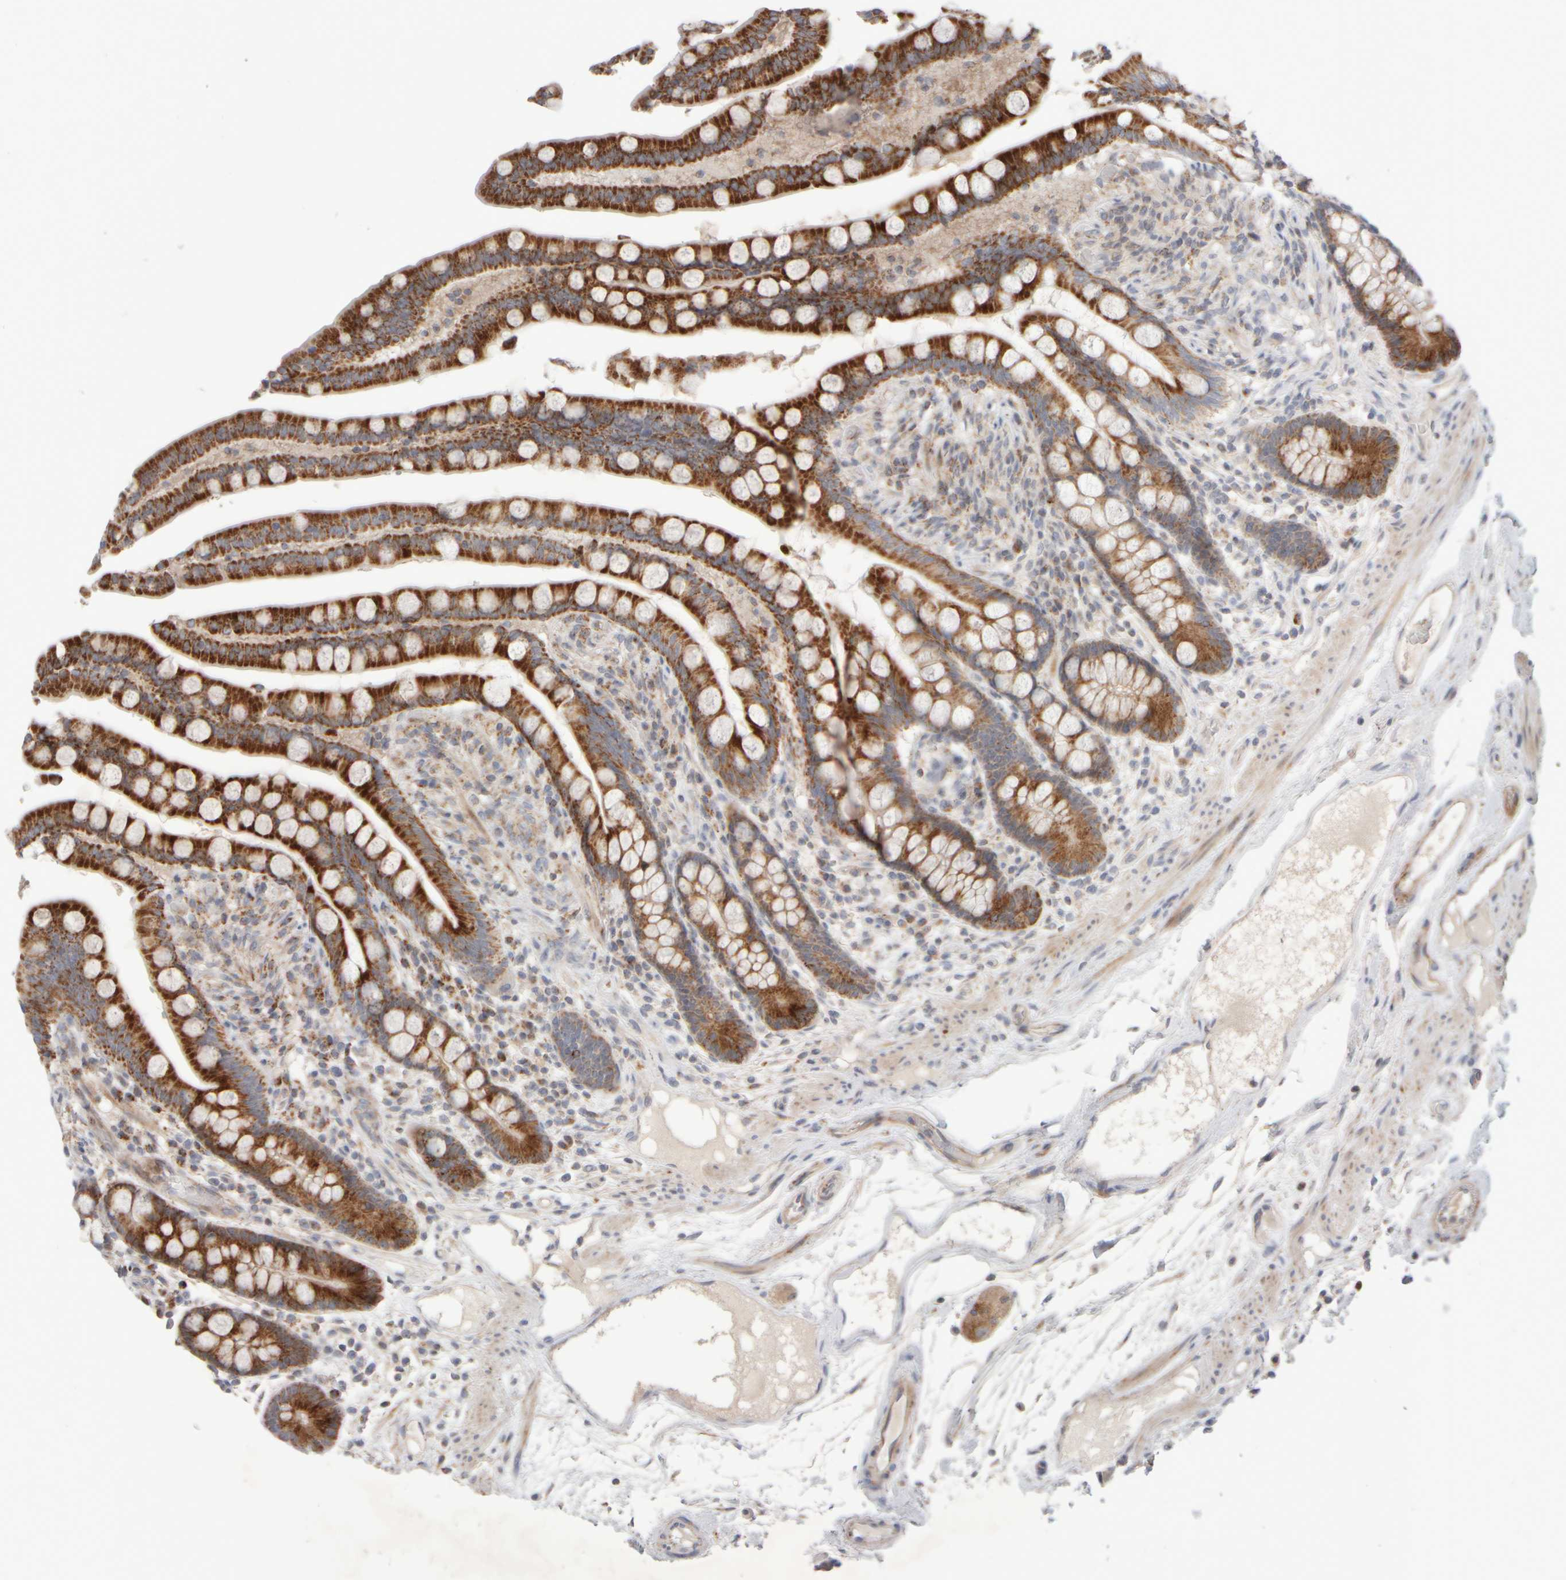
{"staining": {"intensity": "negative", "quantity": "none", "location": "none"}, "tissue": "colon", "cell_type": "Endothelial cells", "image_type": "normal", "snomed": [{"axis": "morphology", "description": "Normal tissue, NOS"}, {"axis": "topography", "description": "Colon"}], "caption": "High magnification brightfield microscopy of benign colon stained with DAB (3,3'-diaminobenzidine) (brown) and counterstained with hematoxylin (blue): endothelial cells show no significant positivity.", "gene": "CHADL", "patient": {"sex": "male", "age": 73}}